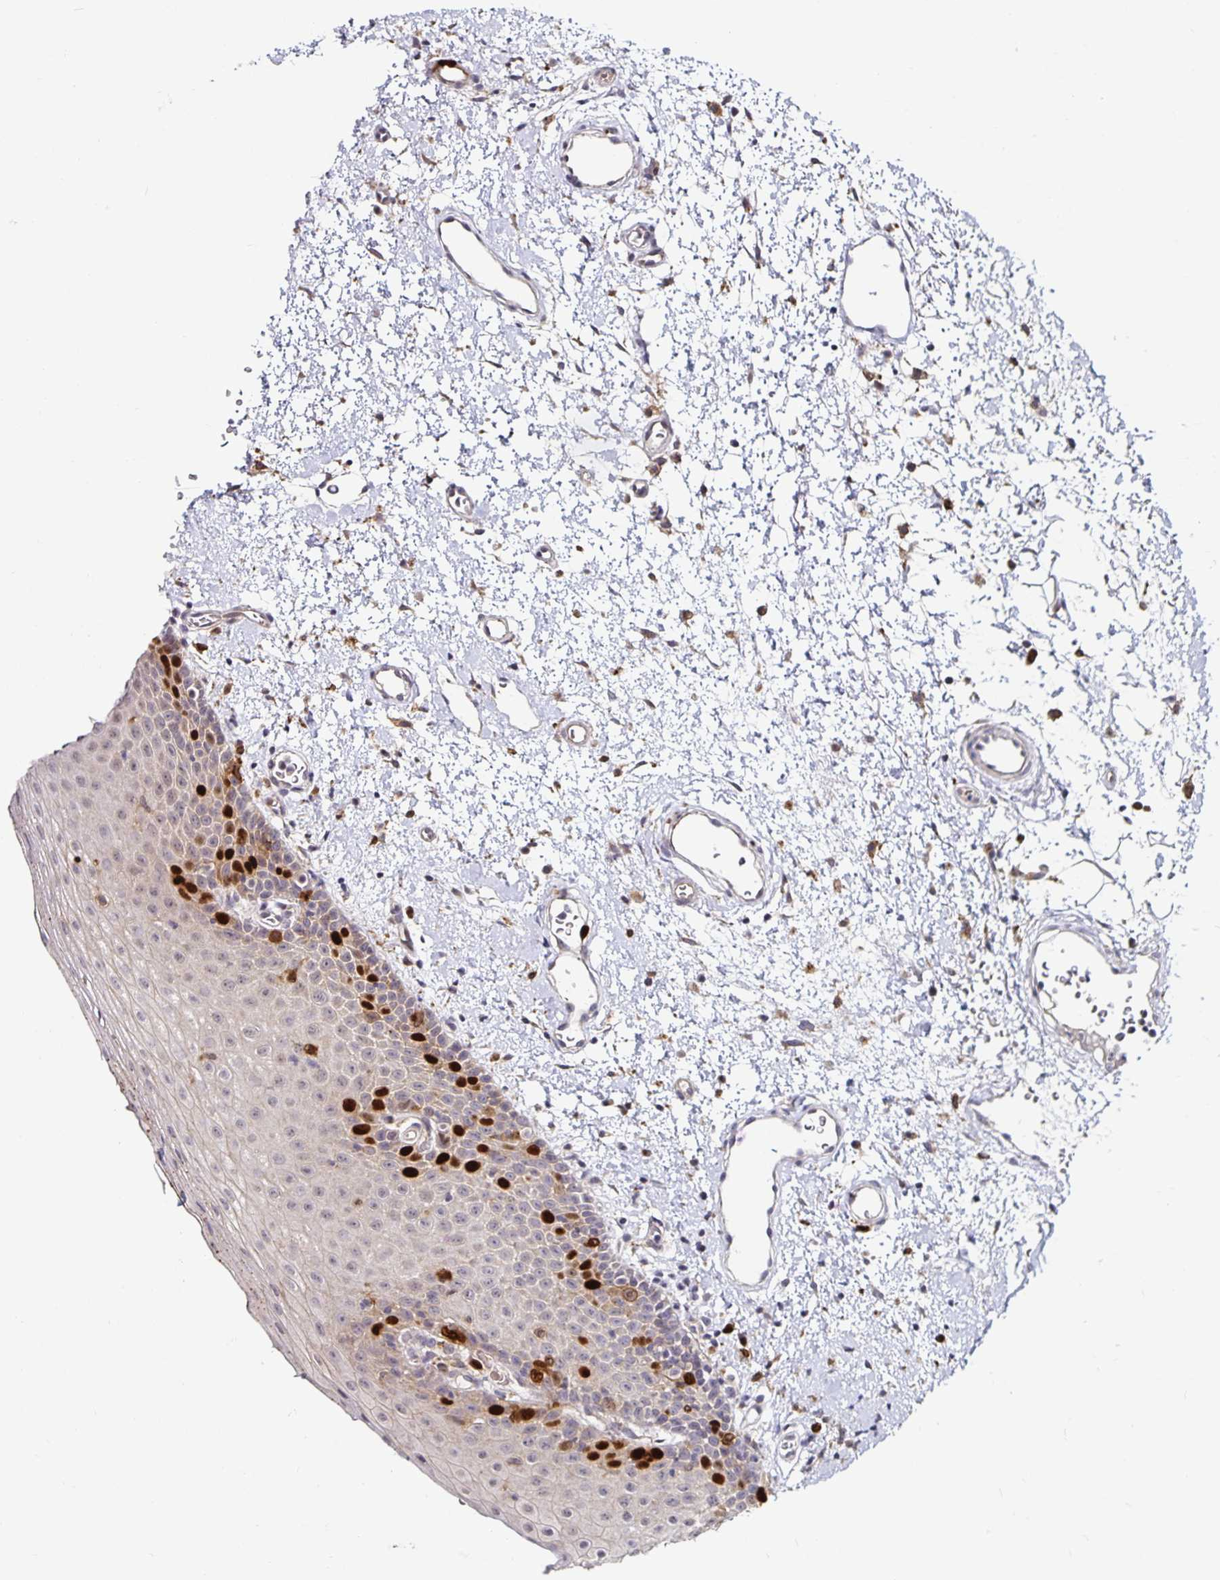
{"staining": {"intensity": "strong", "quantity": "<25%", "location": "nuclear"}, "tissue": "oral mucosa", "cell_type": "Squamous epithelial cells", "image_type": "normal", "snomed": [{"axis": "morphology", "description": "Normal tissue, NOS"}, {"axis": "topography", "description": "Oral tissue"}, {"axis": "topography", "description": "Head-Neck"}], "caption": "Immunohistochemical staining of normal oral mucosa demonstrates strong nuclear protein positivity in approximately <25% of squamous epithelial cells. (IHC, brightfield microscopy, high magnification).", "gene": "ANLN", "patient": {"sex": "female", "age": 55}}